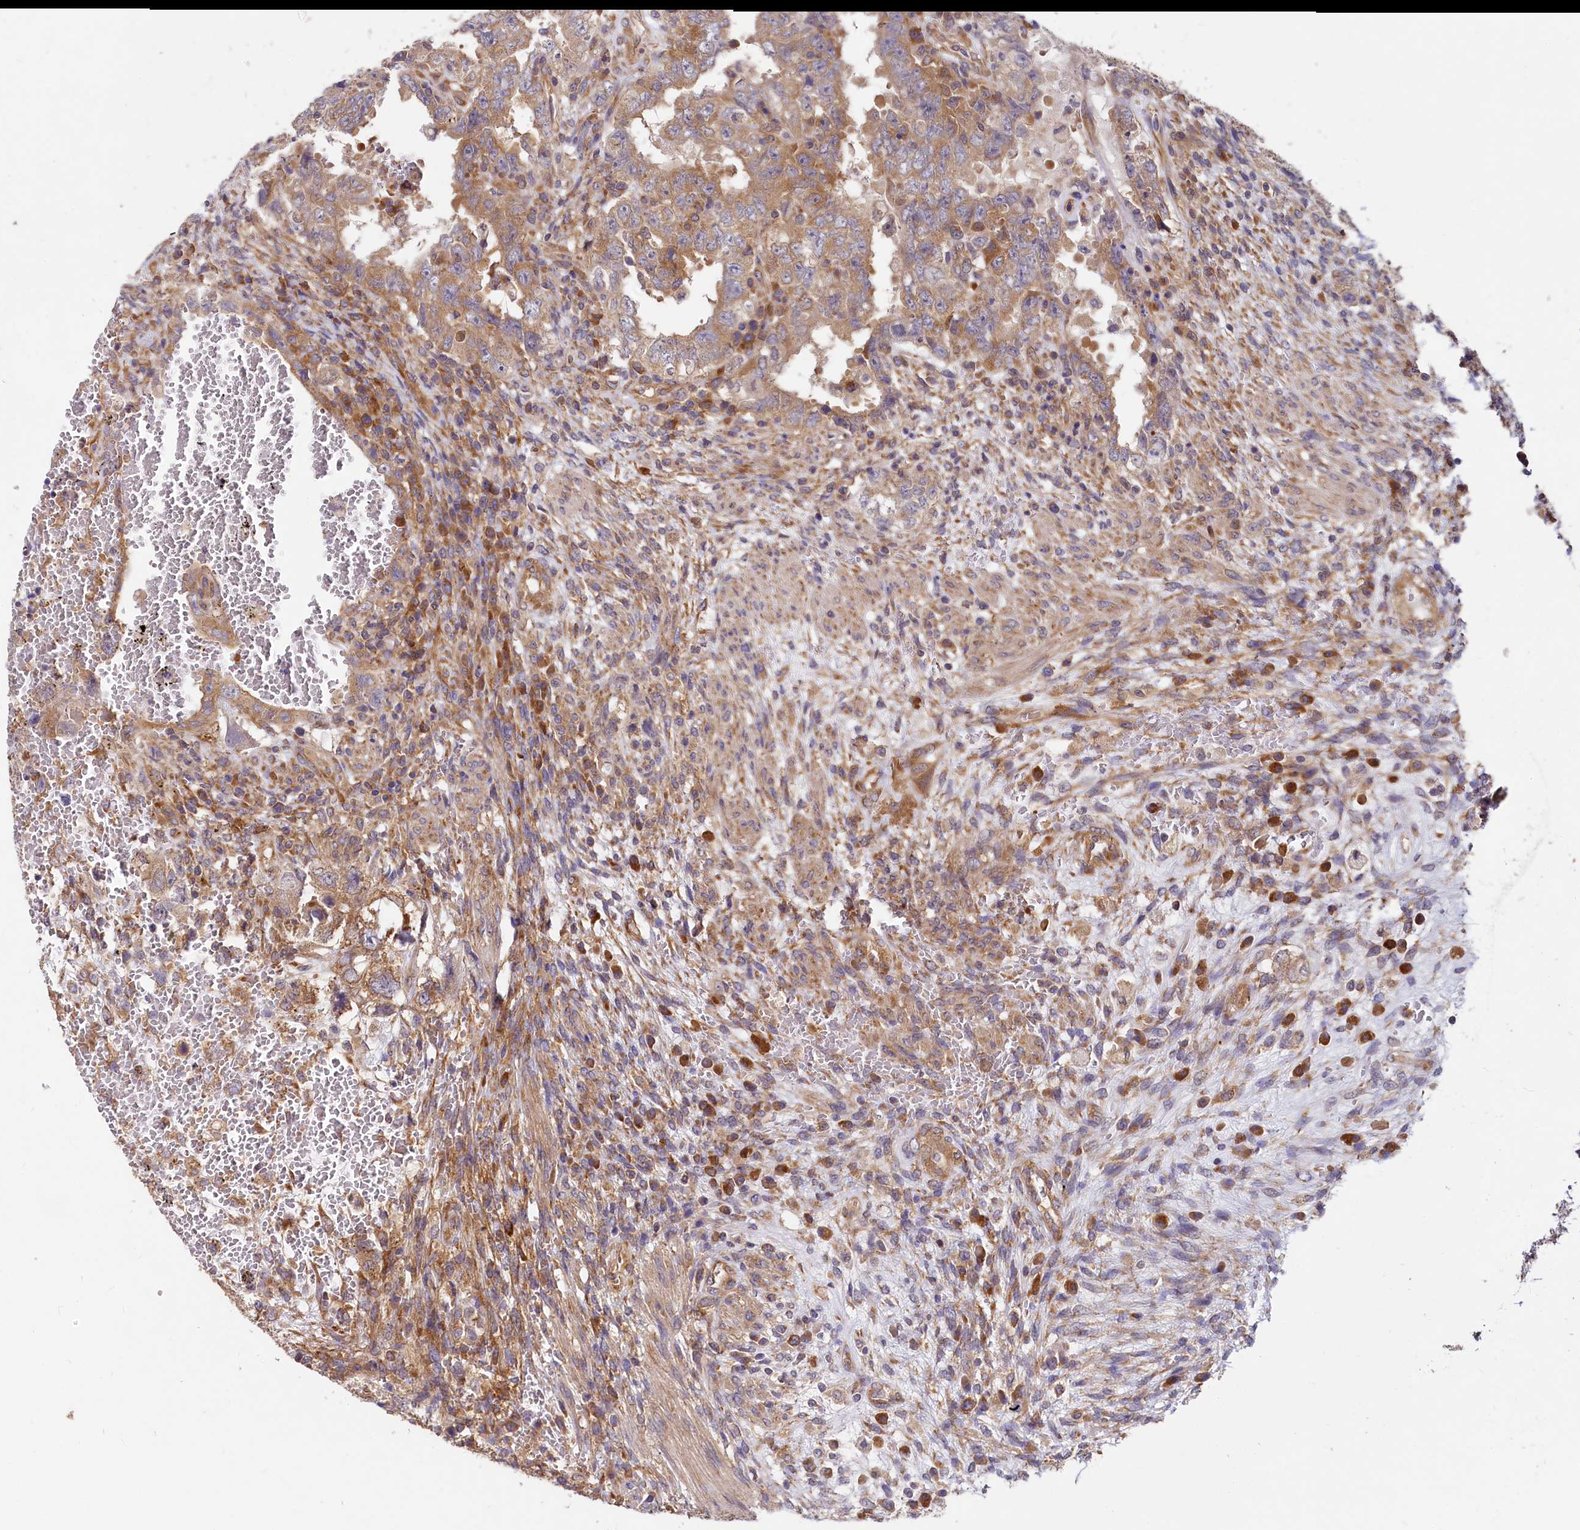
{"staining": {"intensity": "moderate", "quantity": ">75%", "location": "cytoplasmic/membranous"}, "tissue": "testis cancer", "cell_type": "Tumor cells", "image_type": "cancer", "snomed": [{"axis": "morphology", "description": "Carcinoma, Embryonal, NOS"}, {"axis": "topography", "description": "Testis"}], "caption": "Immunohistochemistry (IHC) image of neoplastic tissue: testis embryonal carcinoma stained using IHC reveals medium levels of moderate protein expression localized specifically in the cytoplasmic/membranous of tumor cells, appearing as a cytoplasmic/membranous brown color.", "gene": "EIF2B2", "patient": {"sex": "male", "age": 26}}